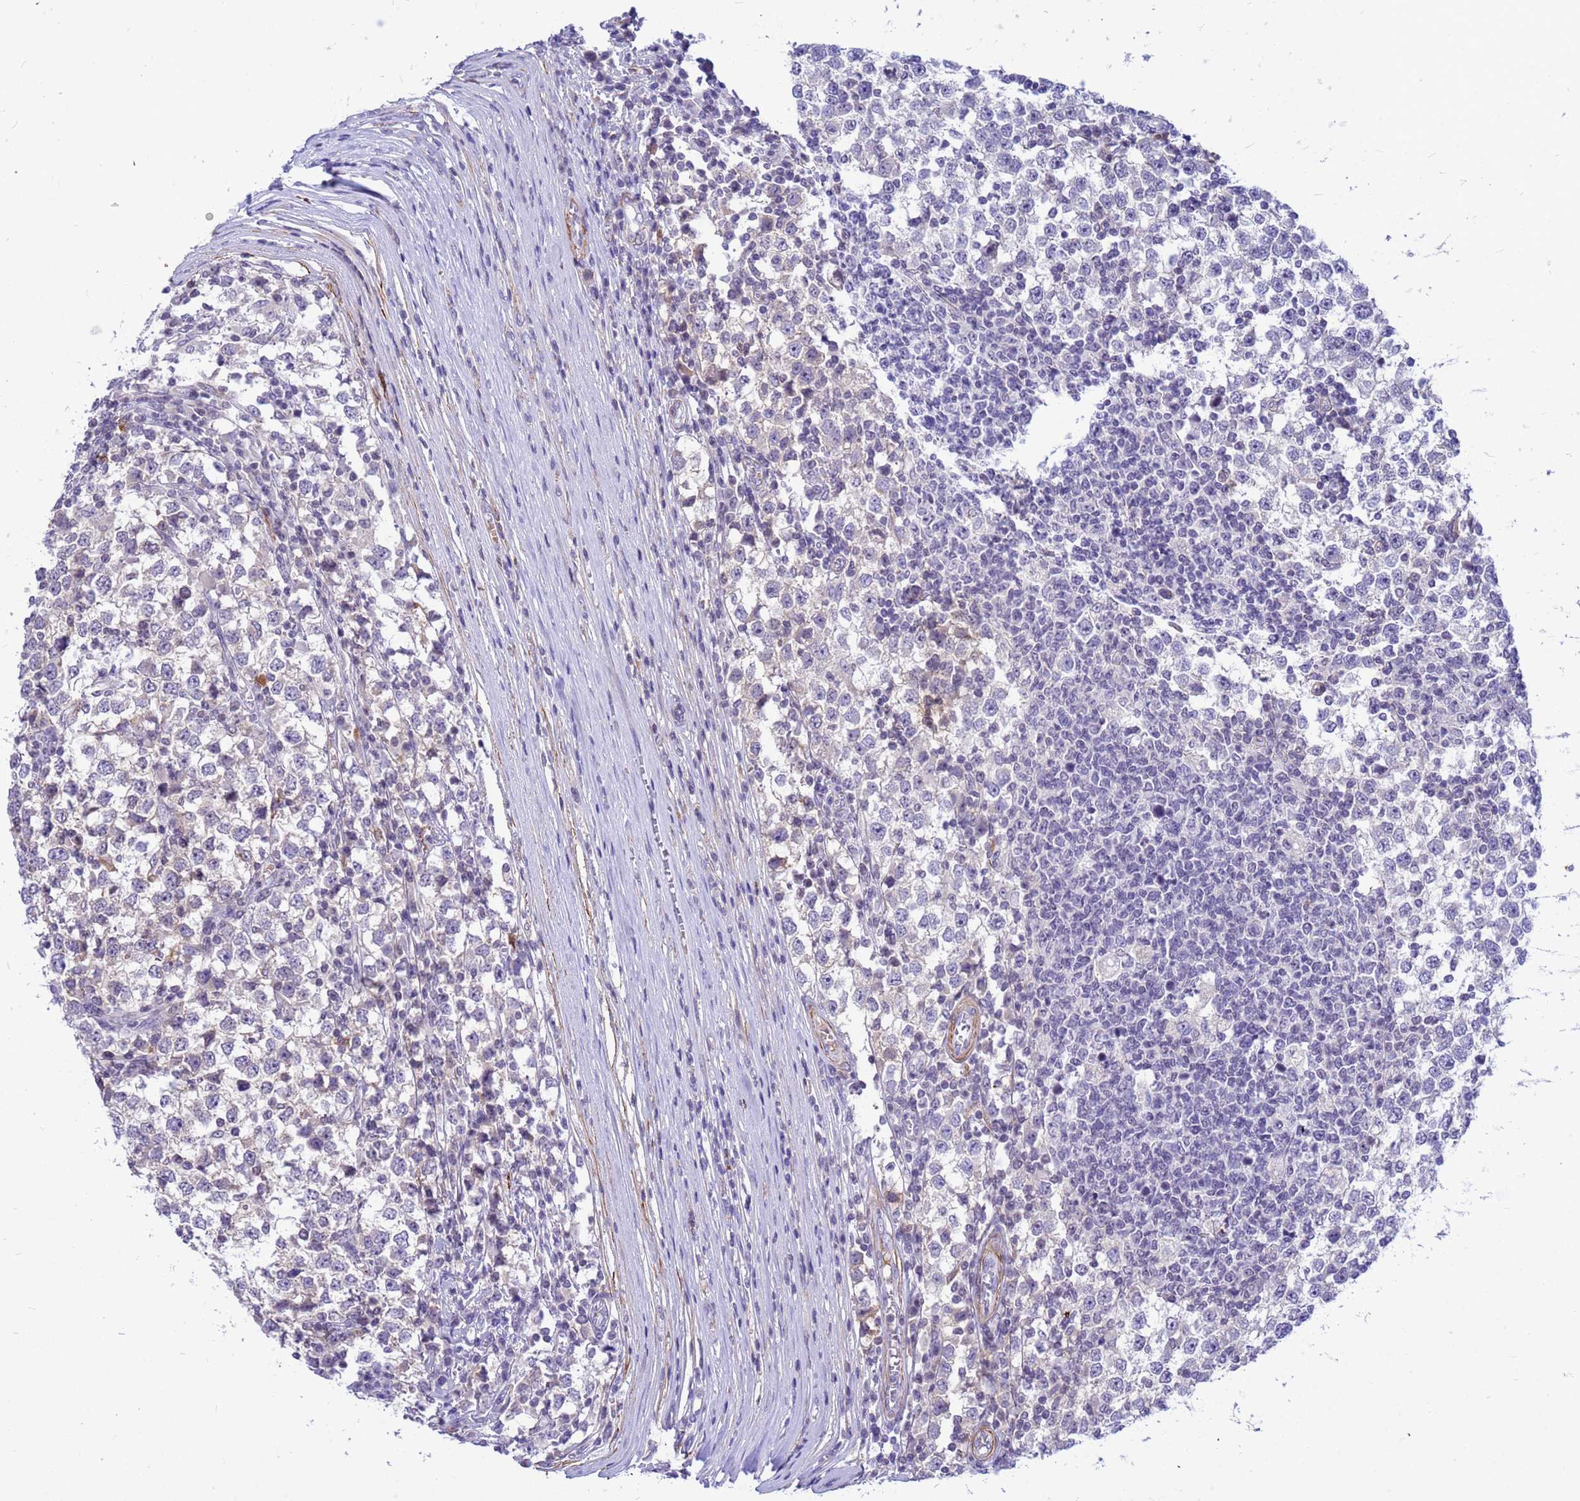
{"staining": {"intensity": "negative", "quantity": "none", "location": "none"}, "tissue": "testis cancer", "cell_type": "Tumor cells", "image_type": "cancer", "snomed": [{"axis": "morphology", "description": "Seminoma, NOS"}, {"axis": "topography", "description": "Testis"}], "caption": "Immunohistochemistry photomicrograph of neoplastic tissue: seminoma (testis) stained with DAB (3,3'-diaminobenzidine) demonstrates no significant protein positivity in tumor cells.", "gene": "ORM1", "patient": {"sex": "male", "age": 65}}